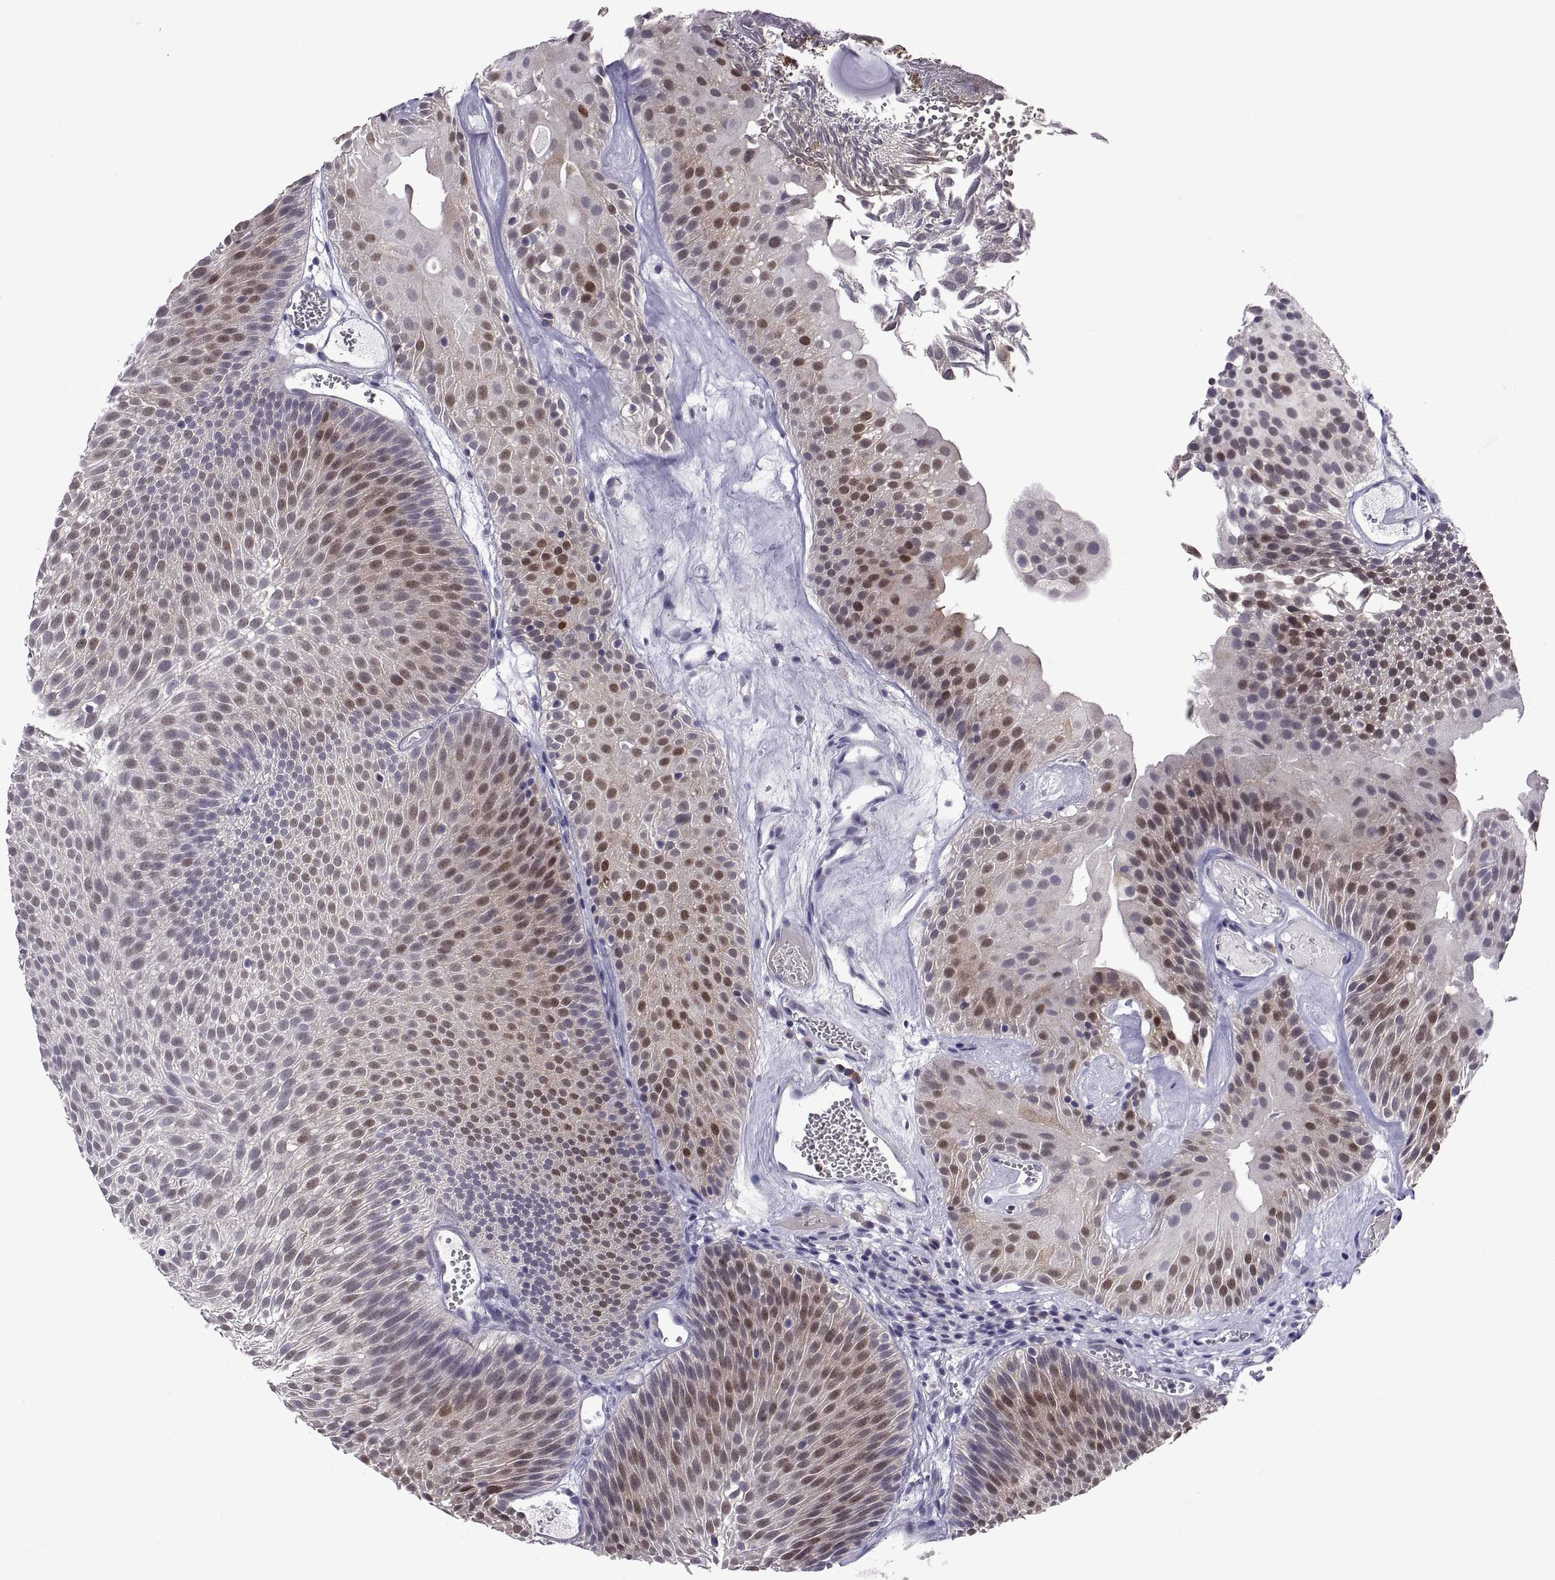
{"staining": {"intensity": "strong", "quantity": ">75%", "location": "cytoplasmic/membranous,nuclear"}, "tissue": "urothelial cancer", "cell_type": "Tumor cells", "image_type": "cancer", "snomed": [{"axis": "morphology", "description": "Urothelial carcinoma, Low grade"}, {"axis": "topography", "description": "Urinary bladder"}], "caption": "IHC photomicrograph of urothelial cancer stained for a protein (brown), which reveals high levels of strong cytoplasmic/membranous and nuclear positivity in about >75% of tumor cells.", "gene": "PKP1", "patient": {"sex": "male", "age": 52}}